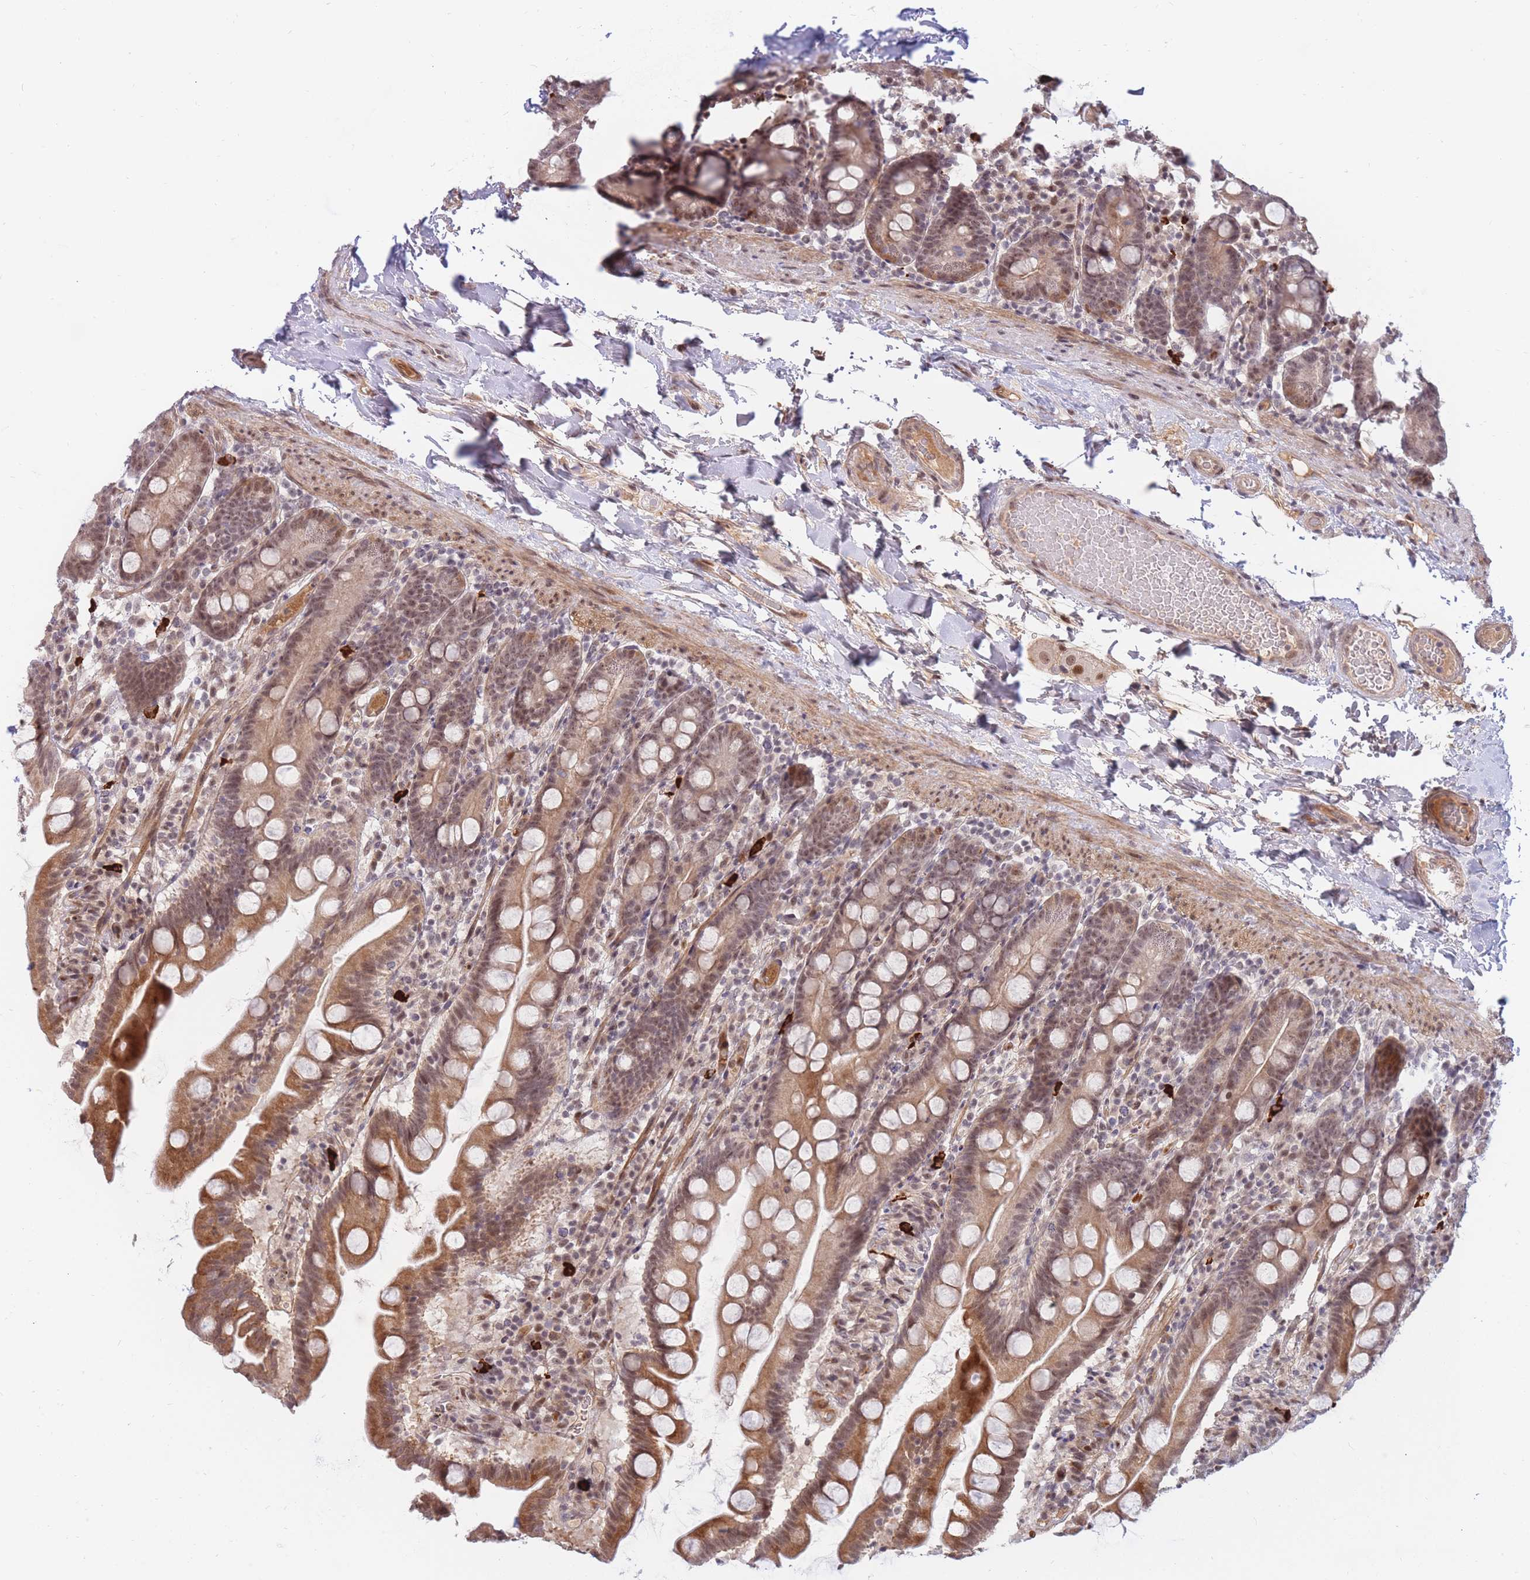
{"staining": {"intensity": "moderate", "quantity": ">75%", "location": "cytoplasmic/membranous,nuclear"}, "tissue": "small intestine", "cell_type": "Glandular cells", "image_type": "normal", "snomed": [{"axis": "morphology", "description": "Normal tissue, NOS"}, {"axis": "topography", "description": "Small intestine"}], "caption": "A brown stain shows moderate cytoplasmic/membranous,nuclear staining of a protein in glandular cells of benign small intestine. The protein is stained brown, and the nuclei are stained in blue (DAB (3,3'-diaminobenzidine) IHC with brightfield microscopy, high magnification).", "gene": "ERICH6B", "patient": {"sex": "female", "age": 68}}